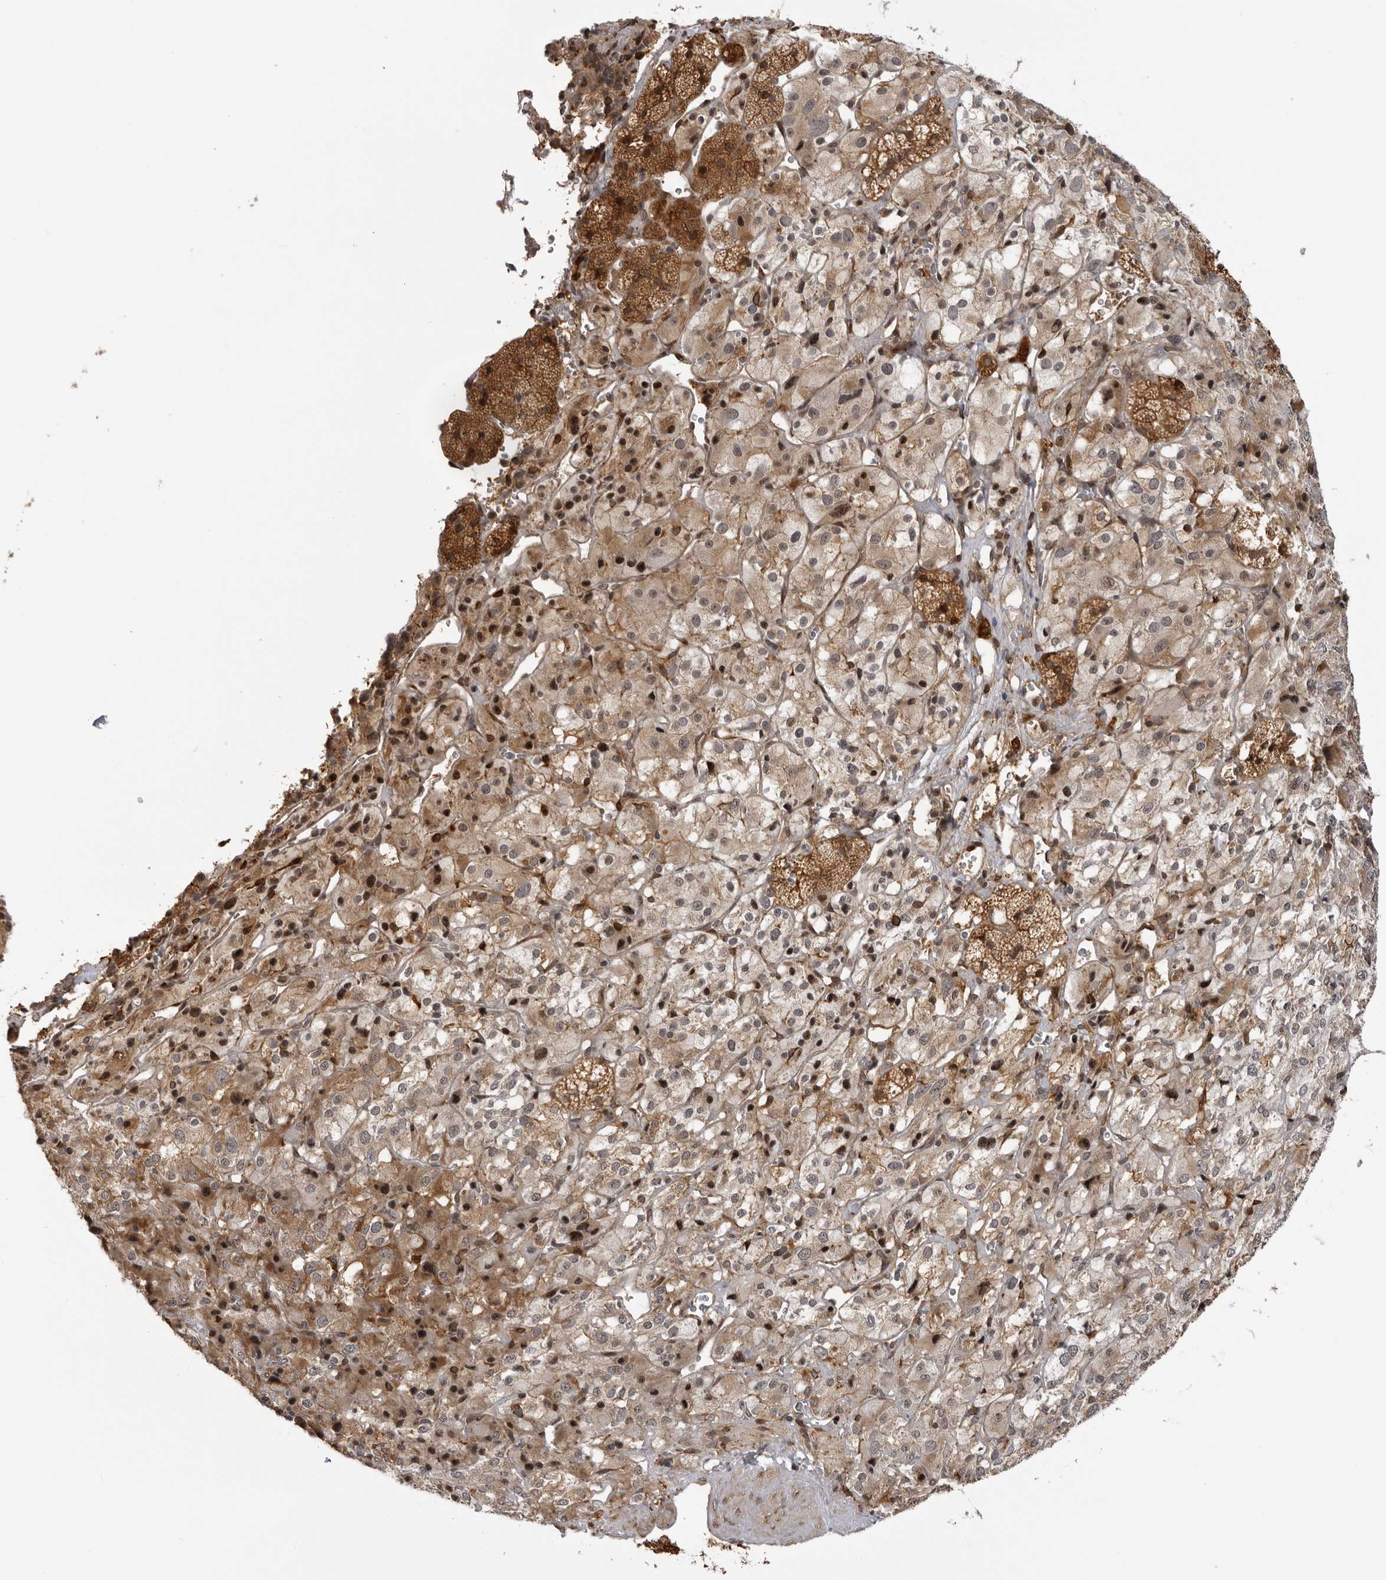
{"staining": {"intensity": "strong", "quantity": ">75%", "location": "cytoplasmic/membranous,nuclear"}, "tissue": "adrenal gland", "cell_type": "Glandular cells", "image_type": "normal", "snomed": [{"axis": "morphology", "description": "Normal tissue, NOS"}, {"axis": "topography", "description": "Adrenal gland"}], "caption": "High-power microscopy captured an immunohistochemistry (IHC) image of unremarkable adrenal gland, revealing strong cytoplasmic/membranous,nuclear staining in approximately >75% of glandular cells.", "gene": "DNAH14", "patient": {"sex": "female", "age": 44}}